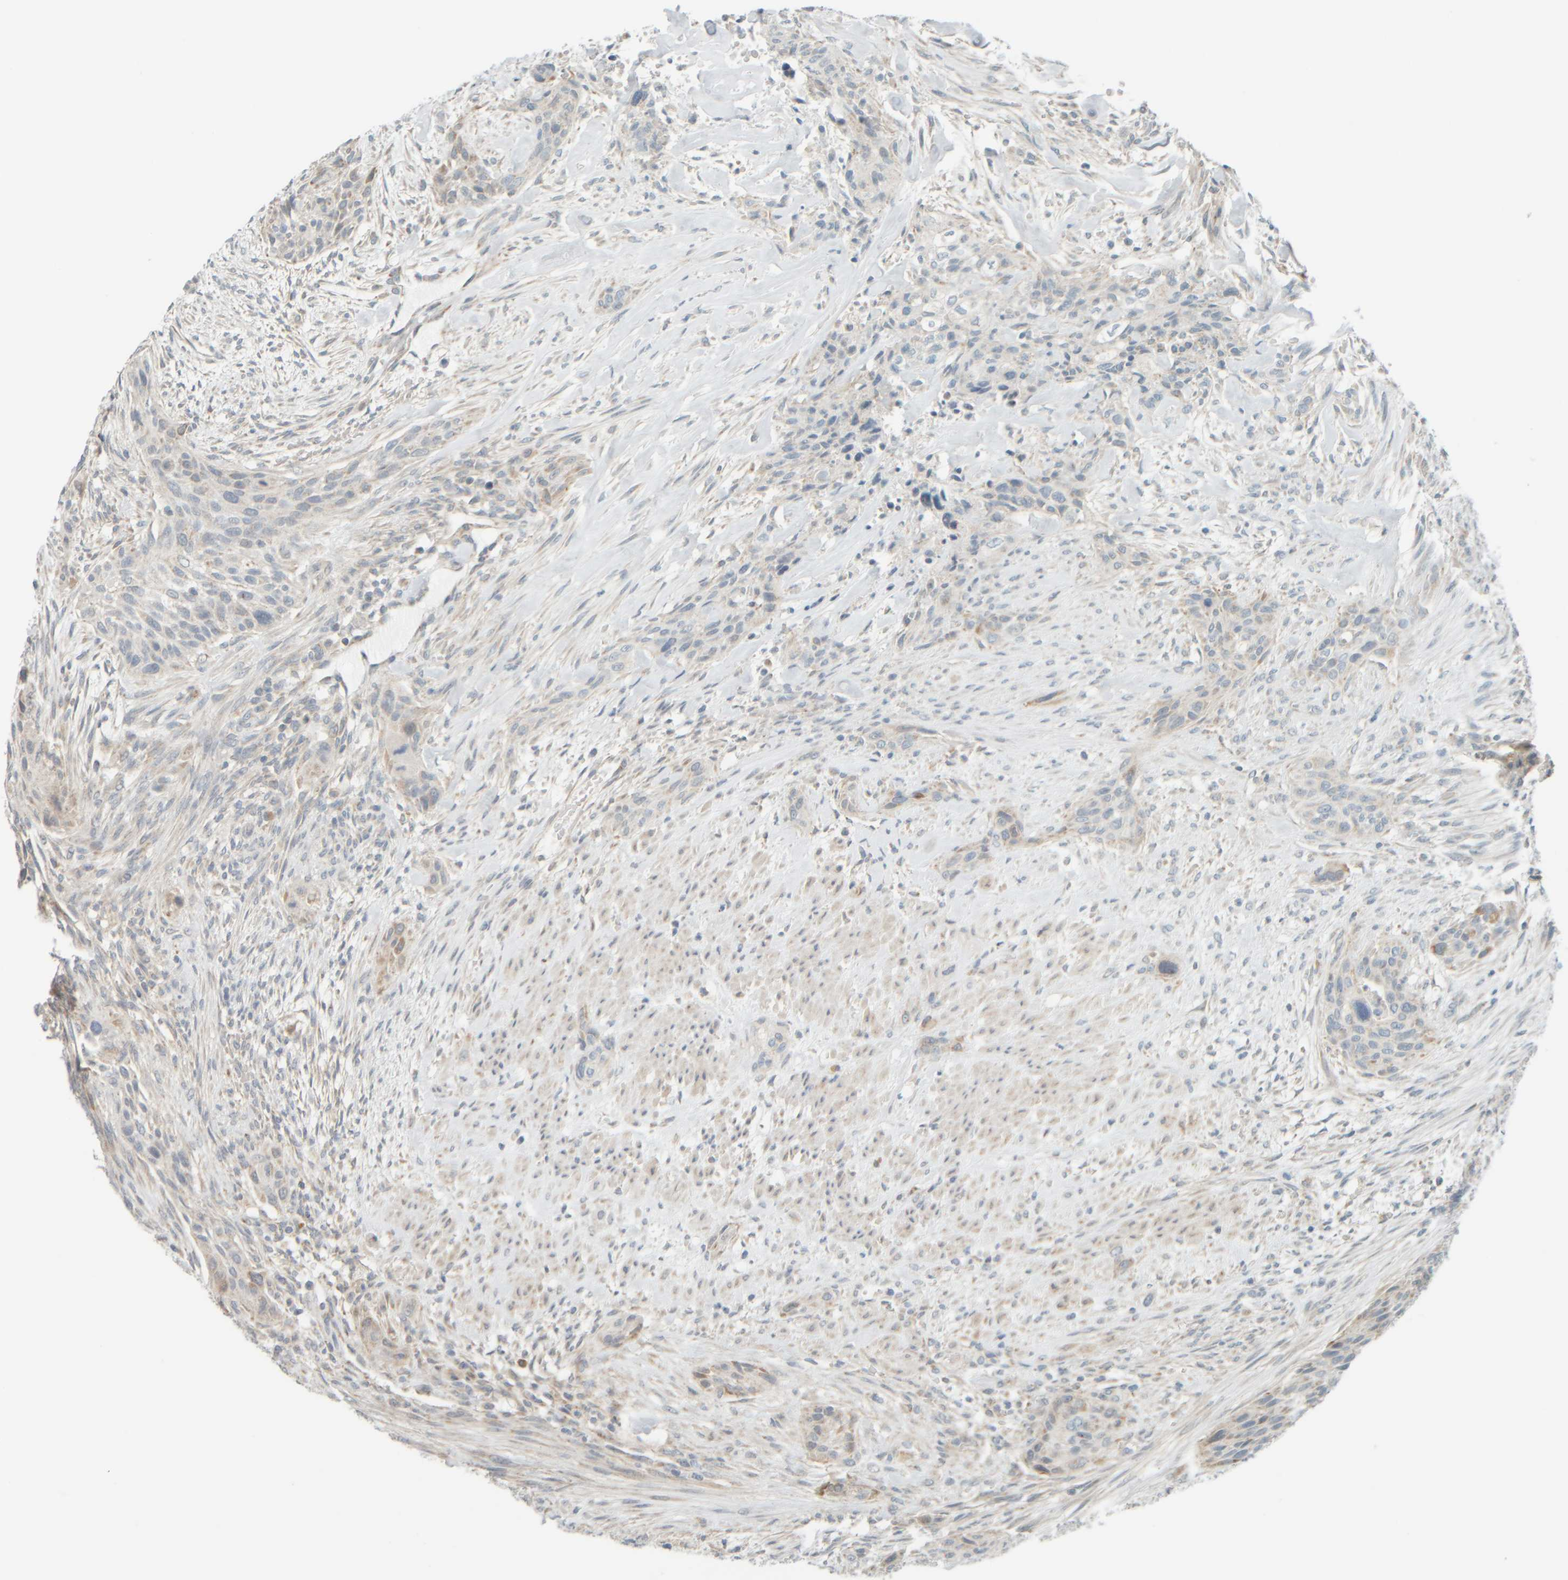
{"staining": {"intensity": "weak", "quantity": "<25%", "location": "cytoplasmic/membranous"}, "tissue": "urothelial cancer", "cell_type": "Tumor cells", "image_type": "cancer", "snomed": [{"axis": "morphology", "description": "Urothelial carcinoma, High grade"}, {"axis": "topography", "description": "Urinary bladder"}], "caption": "Urothelial cancer was stained to show a protein in brown. There is no significant expression in tumor cells. (DAB (3,3'-diaminobenzidine) immunohistochemistry (IHC), high magnification).", "gene": "PTGES3L-AARSD1", "patient": {"sex": "male", "age": 35}}